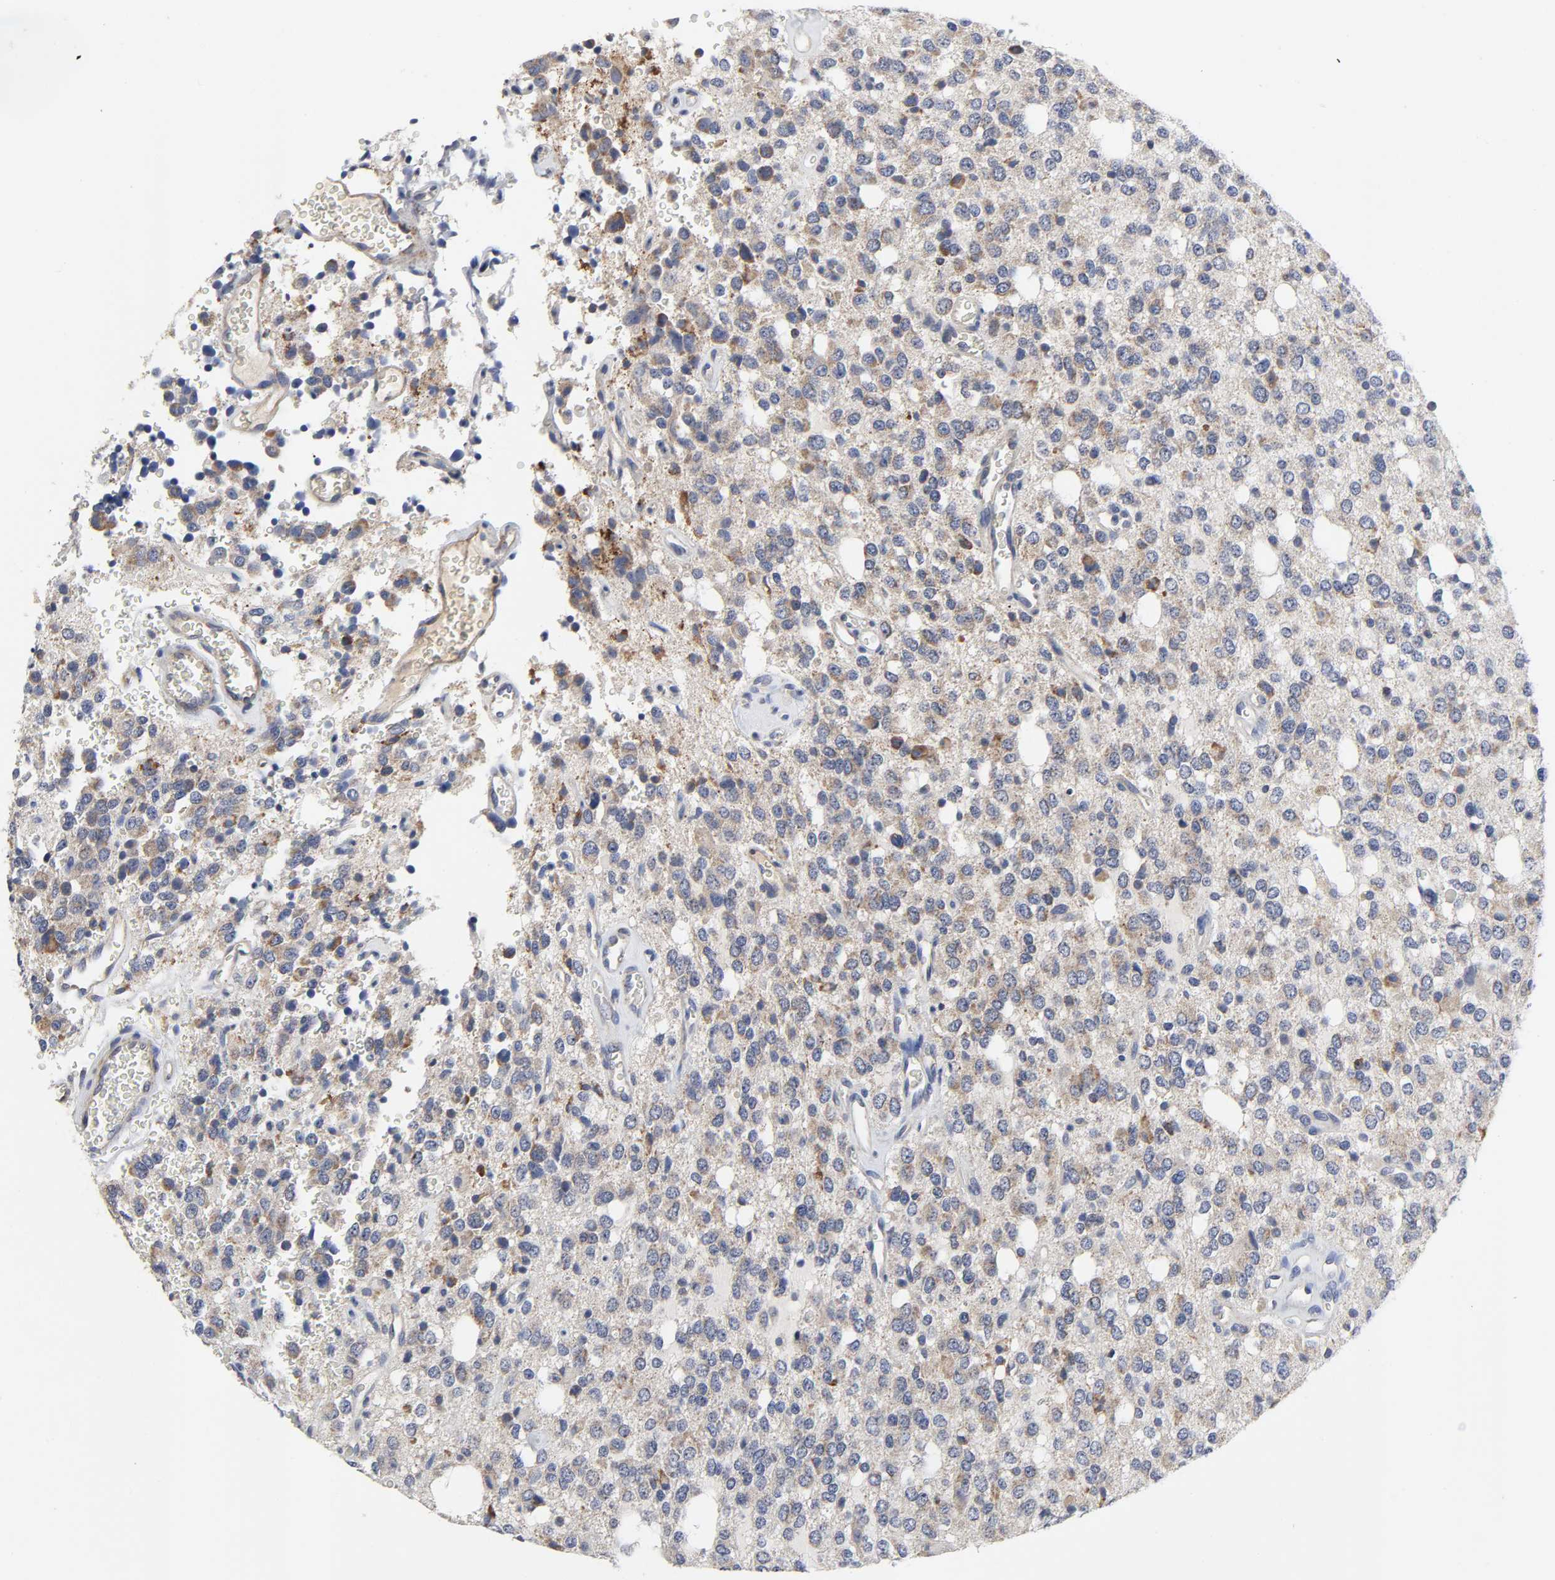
{"staining": {"intensity": "weak", "quantity": ">75%", "location": "cytoplasmic/membranous"}, "tissue": "glioma", "cell_type": "Tumor cells", "image_type": "cancer", "snomed": [{"axis": "morphology", "description": "Glioma, malignant, High grade"}, {"axis": "topography", "description": "Brain"}], "caption": "Immunohistochemistry (IHC) staining of glioma, which demonstrates low levels of weak cytoplasmic/membranous expression in approximately >75% of tumor cells indicating weak cytoplasmic/membranous protein staining. The staining was performed using DAB (3,3'-diaminobenzidine) (brown) for protein detection and nuclei were counterstained in hematoxylin (blue).", "gene": "AOPEP", "patient": {"sex": "male", "age": 47}}